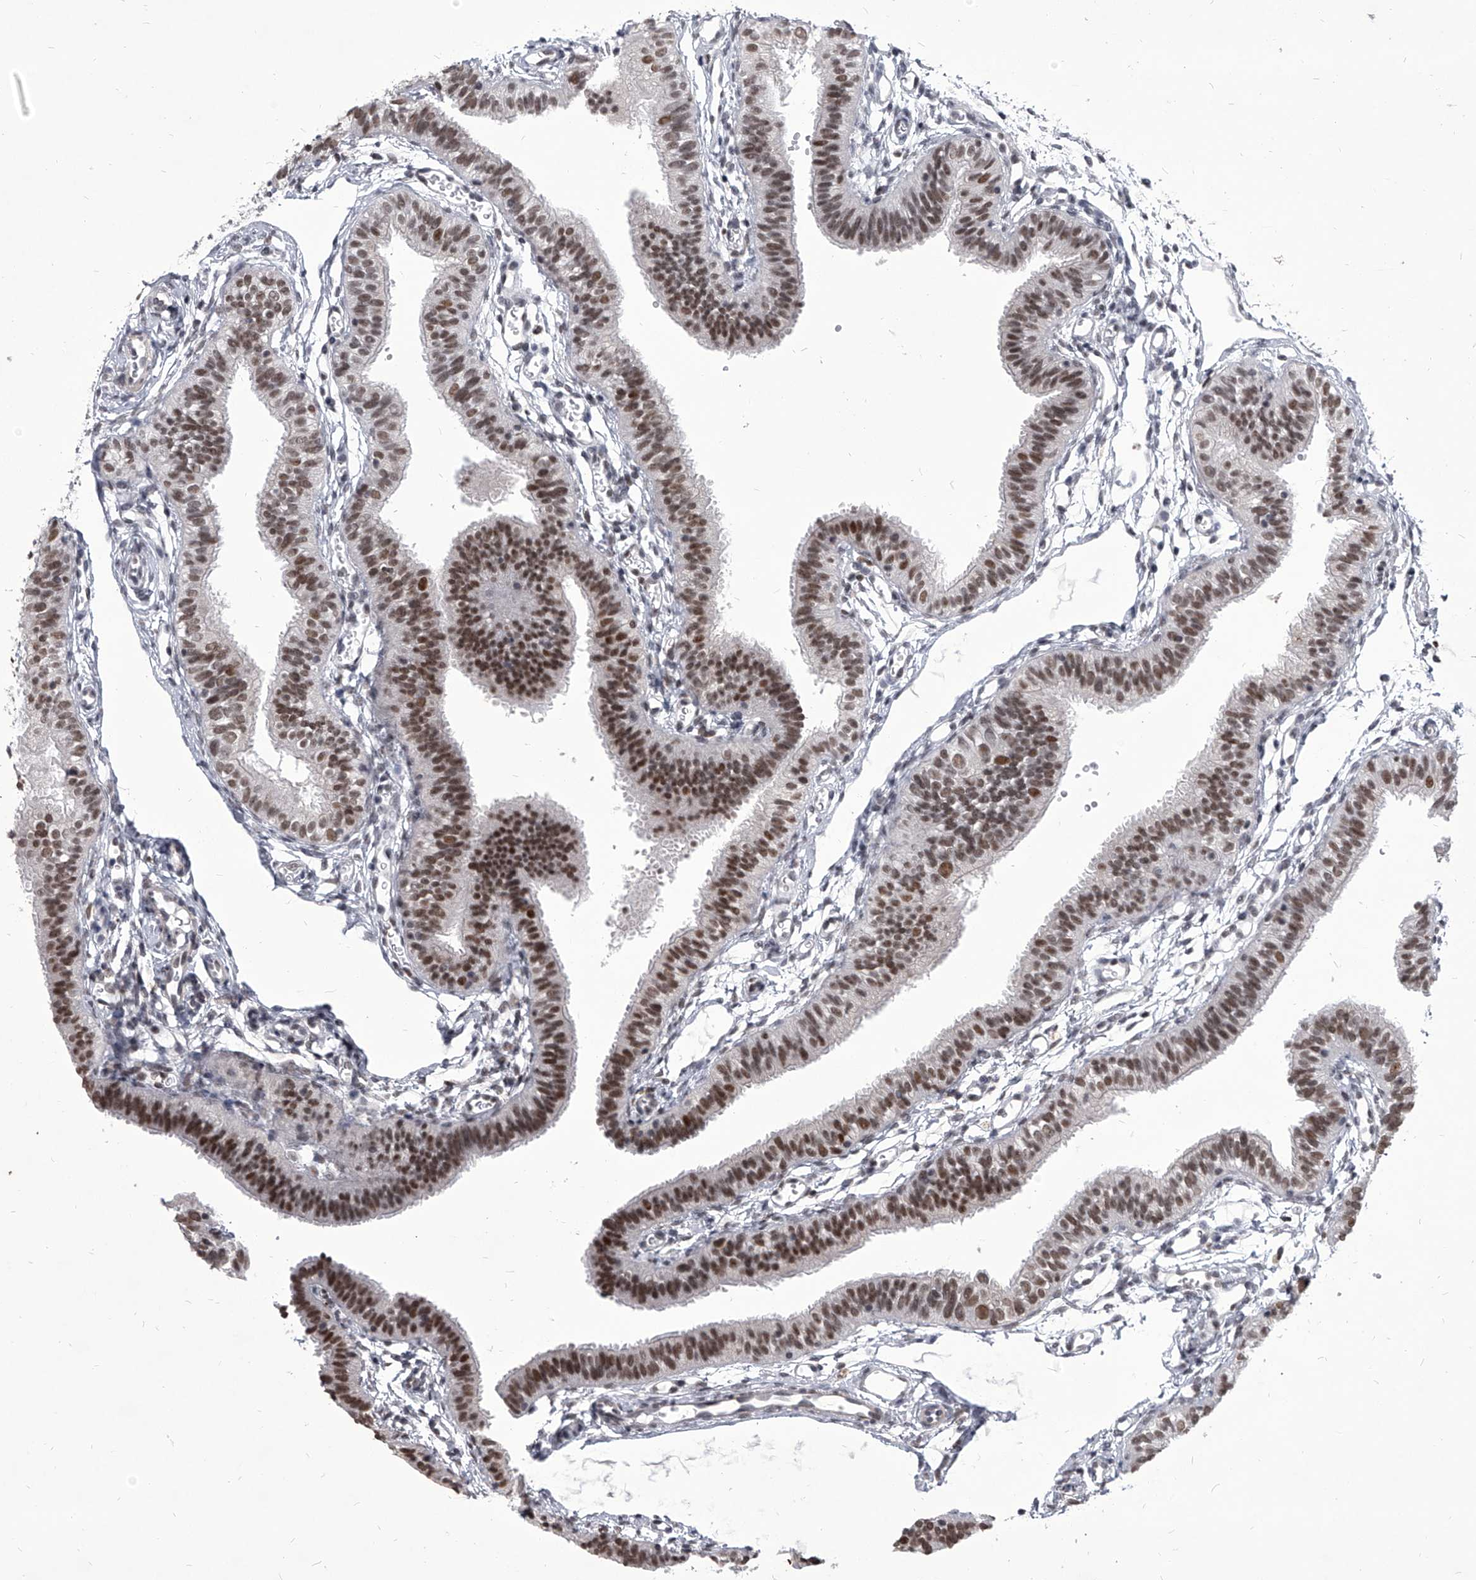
{"staining": {"intensity": "moderate", "quantity": "25%-75%", "location": "nuclear"}, "tissue": "fallopian tube", "cell_type": "Glandular cells", "image_type": "normal", "snomed": [{"axis": "morphology", "description": "Normal tissue, NOS"}, {"axis": "topography", "description": "Fallopian tube"}], "caption": "The histopathology image reveals a brown stain indicating the presence of a protein in the nuclear of glandular cells in fallopian tube. (Stains: DAB in brown, nuclei in blue, Microscopy: brightfield microscopy at high magnification).", "gene": "PPIL4", "patient": {"sex": "female", "age": 35}}